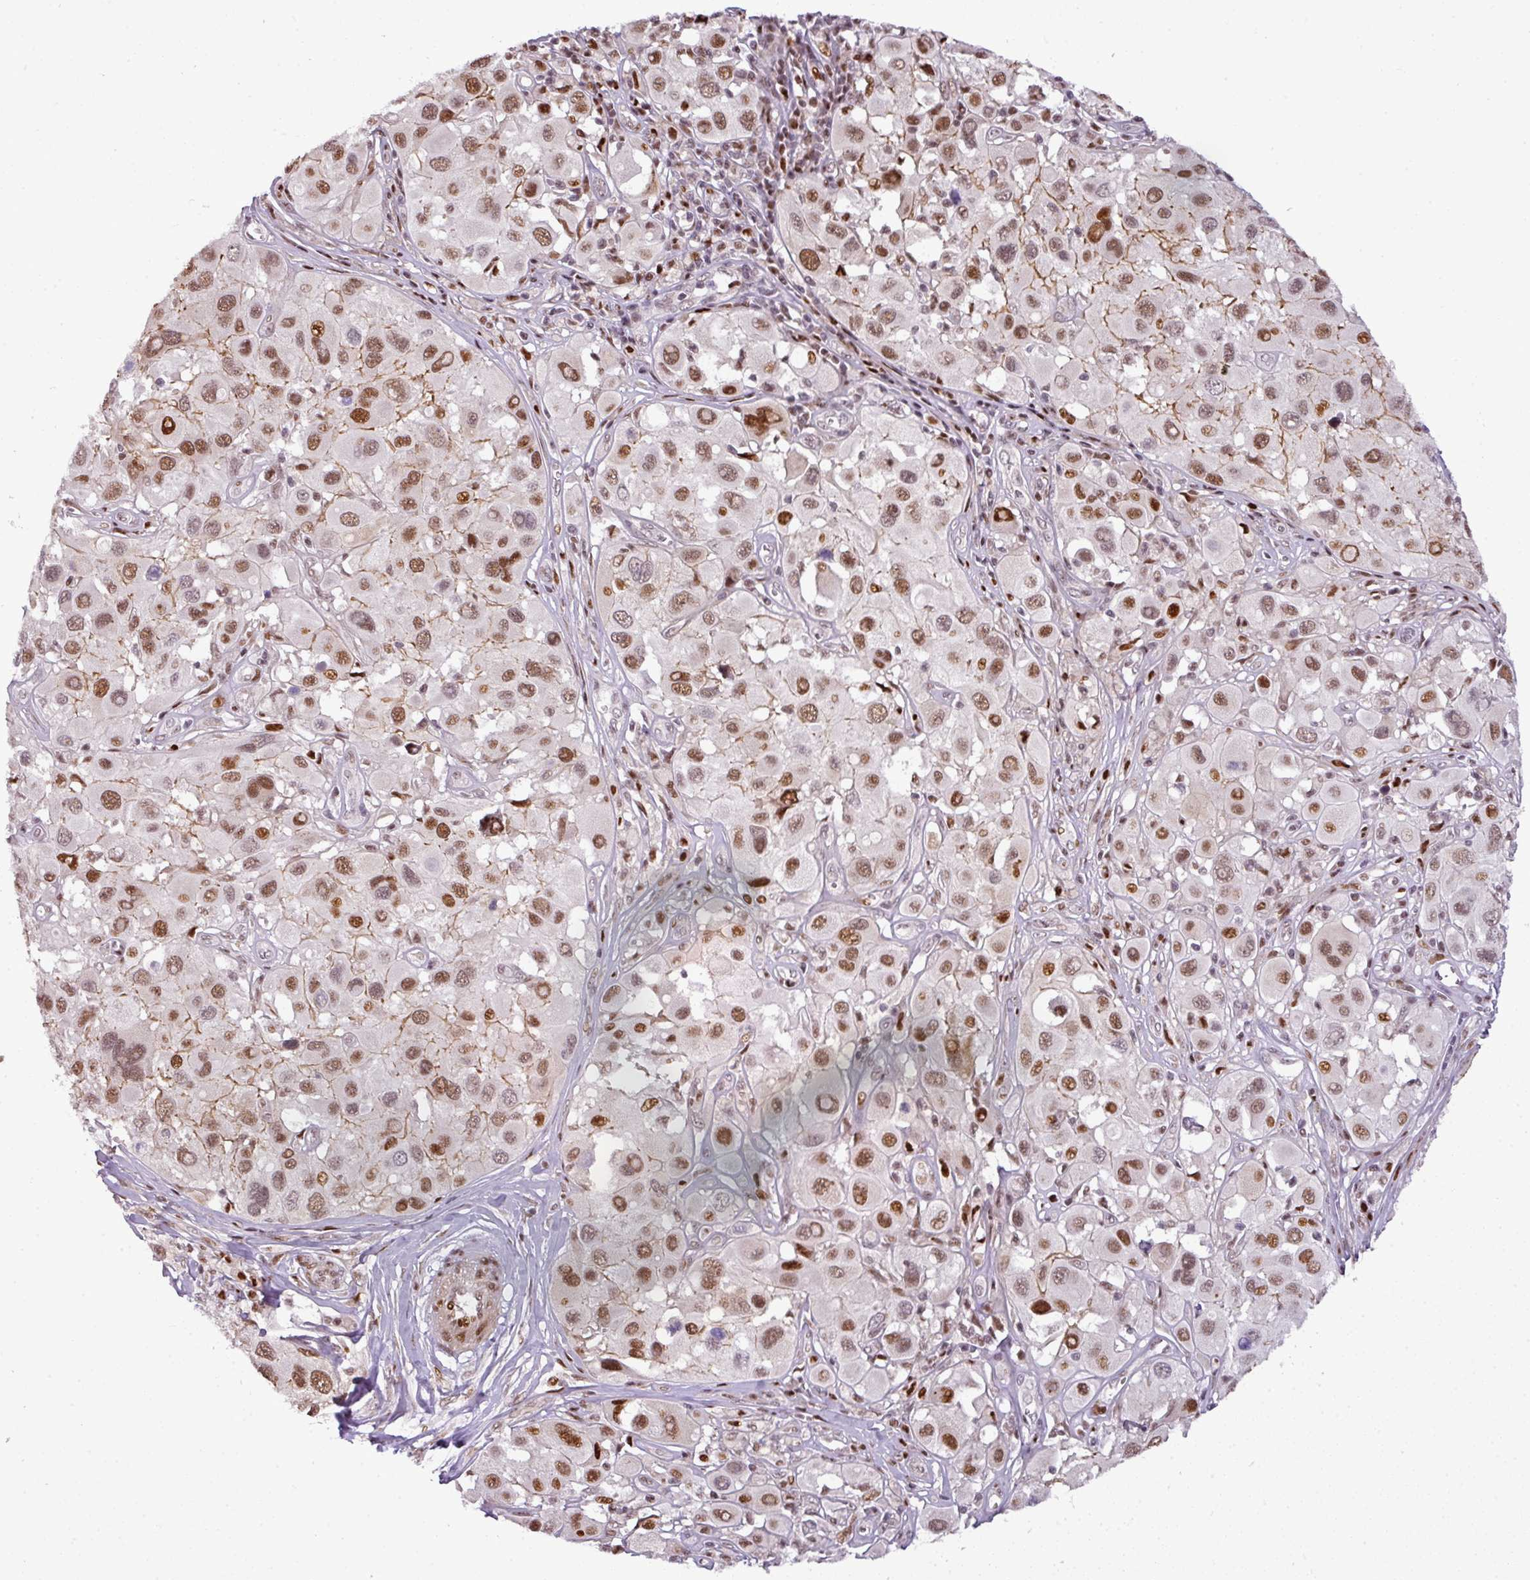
{"staining": {"intensity": "moderate", "quantity": ">75%", "location": "nuclear"}, "tissue": "melanoma", "cell_type": "Tumor cells", "image_type": "cancer", "snomed": [{"axis": "morphology", "description": "Malignant melanoma, Metastatic site"}, {"axis": "topography", "description": "Skin"}], "caption": "Human melanoma stained for a protein (brown) exhibits moderate nuclear positive expression in about >75% of tumor cells.", "gene": "MYSM1", "patient": {"sex": "male", "age": 41}}